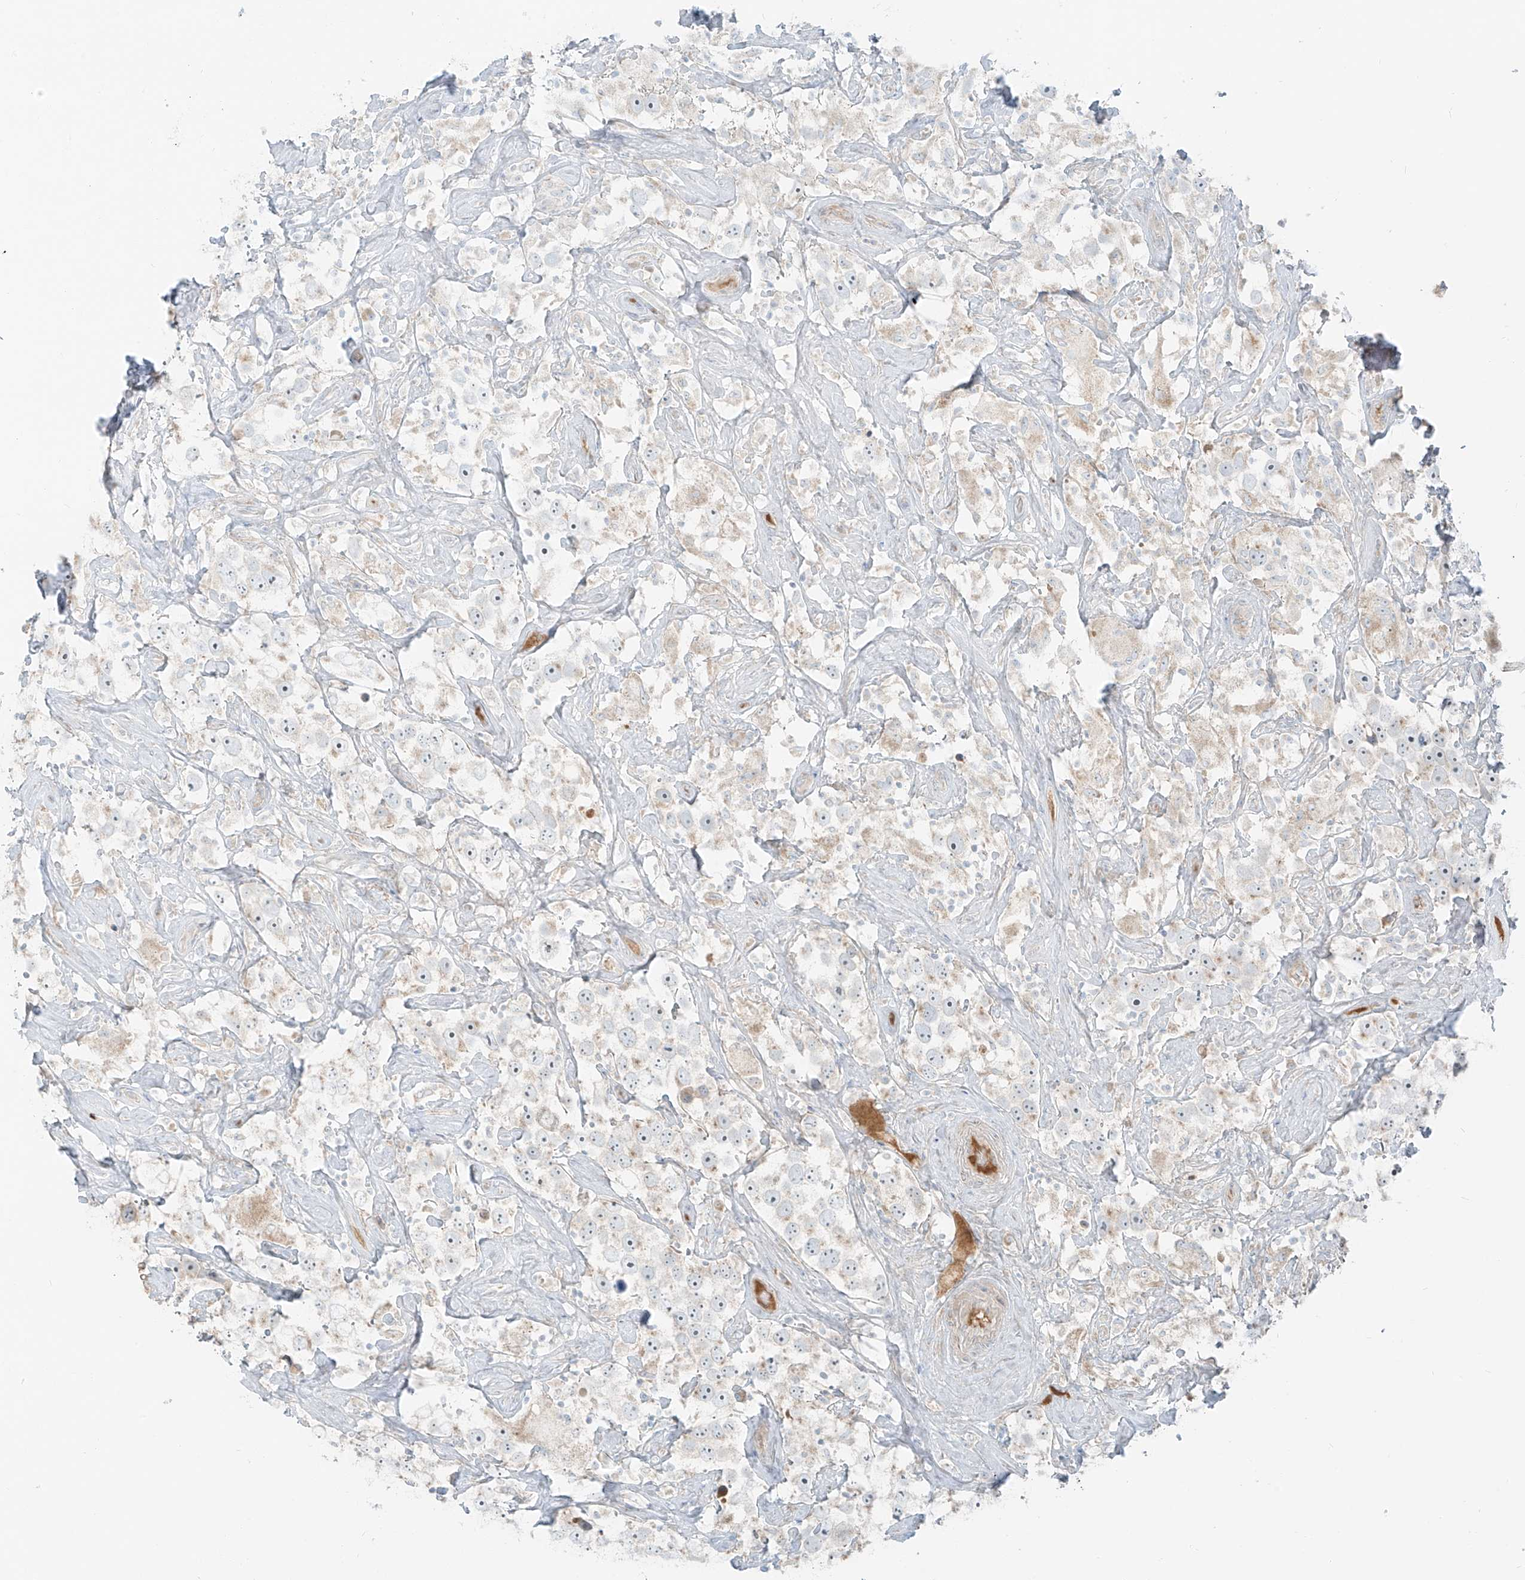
{"staining": {"intensity": "negative", "quantity": "none", "location": "none"}, "tissue": "testis cancer", "cell_type": "Tumor cells", "image_type": "cancer", "snomed": [{"axis": "morphology", "description": "Seminoma, NOS"}, {"axis": "topography", "description": "Testis"}], "caption": "This is an immunohistochemistry micrograph of testis seminoma. There is no staining in tumor cells.", "gene": "FSTL1", "patient": {"sex": "male", "age": 49}}